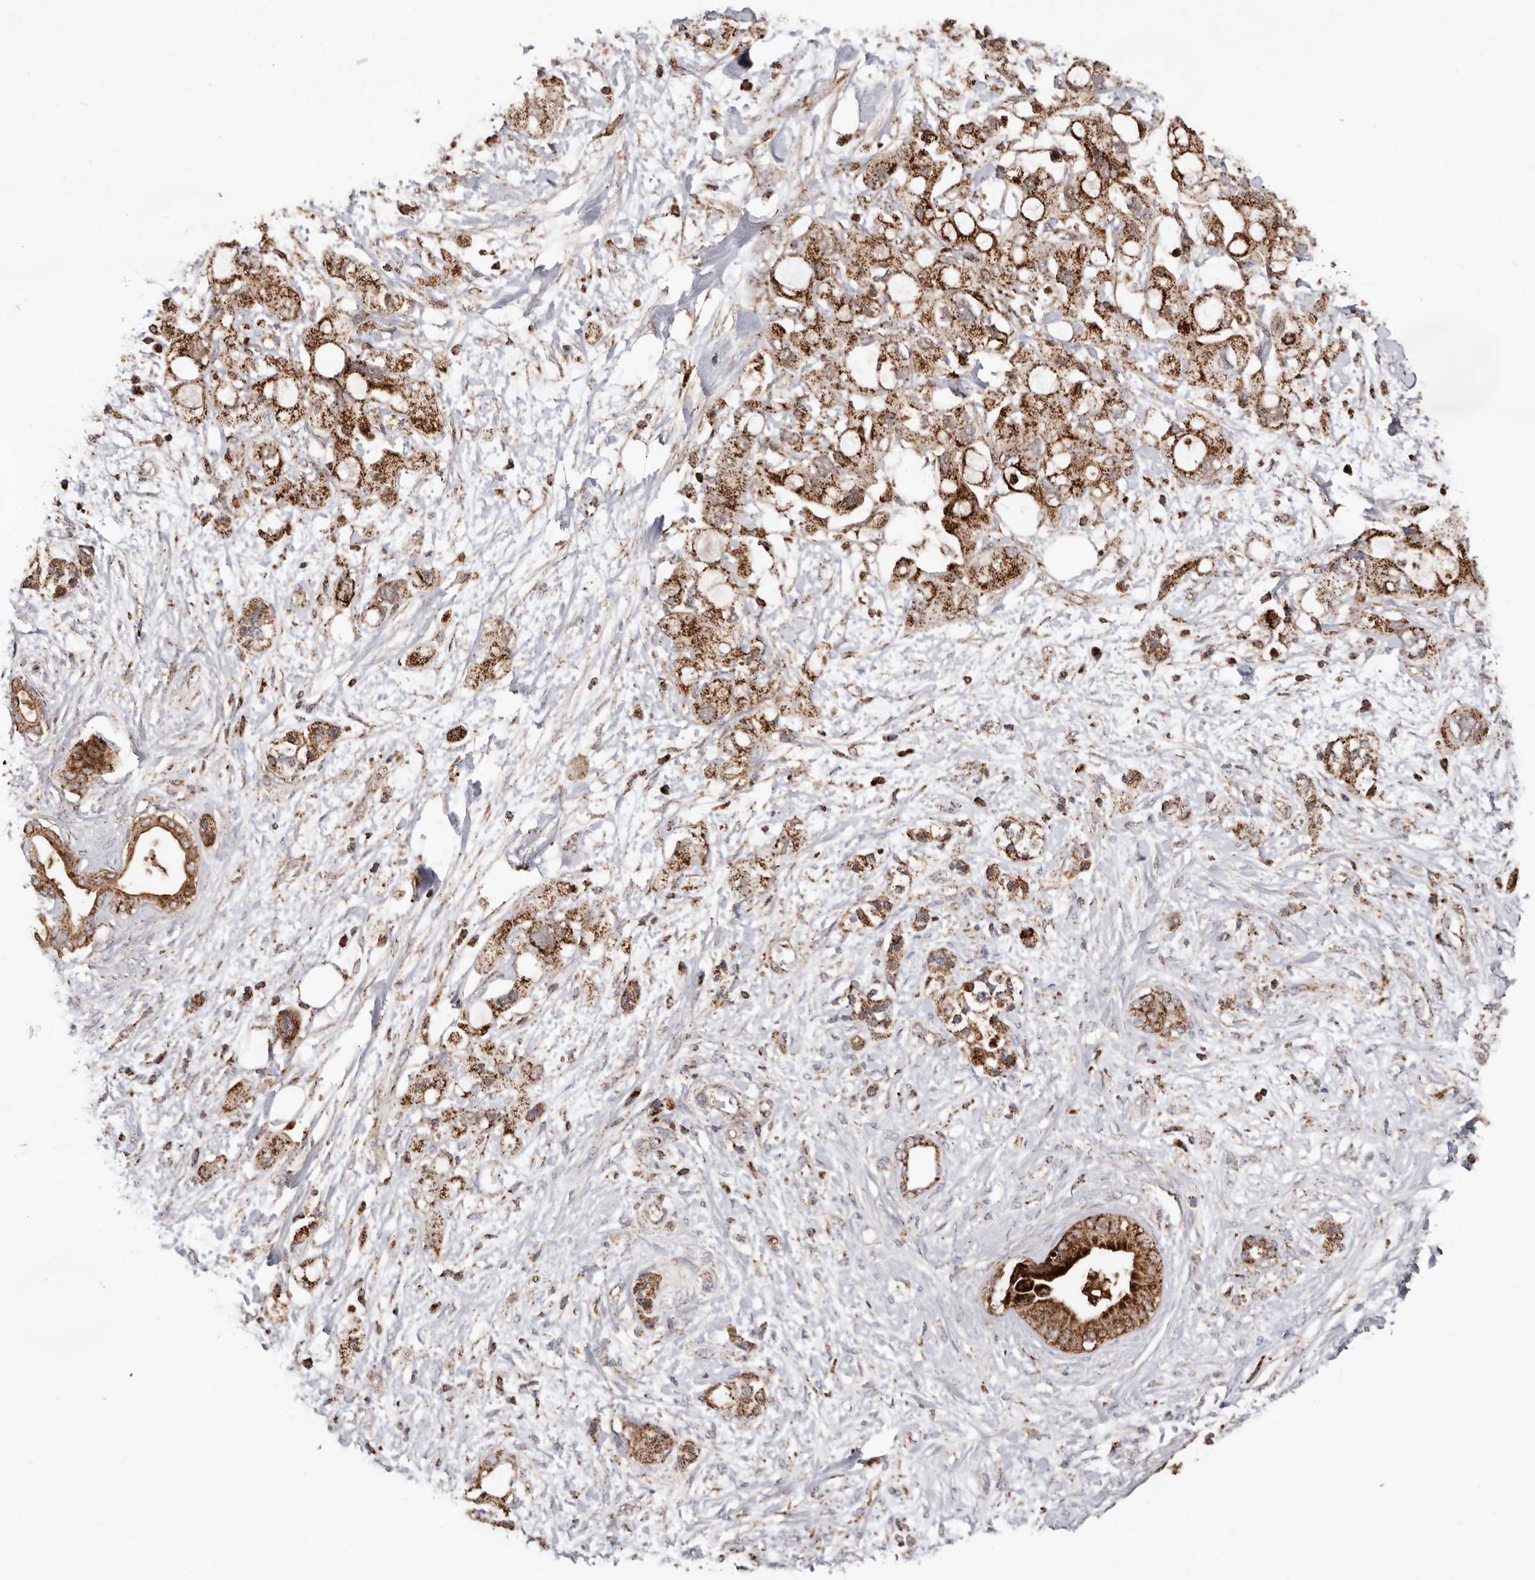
{"staining": {"intensity": "strong", "quantity": ">75%", "location": "cytoplasmic/membranous"}, "tissue": "pancreatic cancer", "cell_type": "Tumor cells", "image_type": "cancer", "snomed": [{"axis": "morphology", "description": "Adenocarcinoma, NOS"}, {"axis": "topography", "description": "Pancreas"}], "caption": "This is a histology image of immunohistochemistry (IHC) staining of pancreatic adenocarcinoma, which shows strong staining in the cytoplasmic/membranous of tumor cells.", "gene": "PRKACB", "patient": {"sex": "female", "age": 56}}